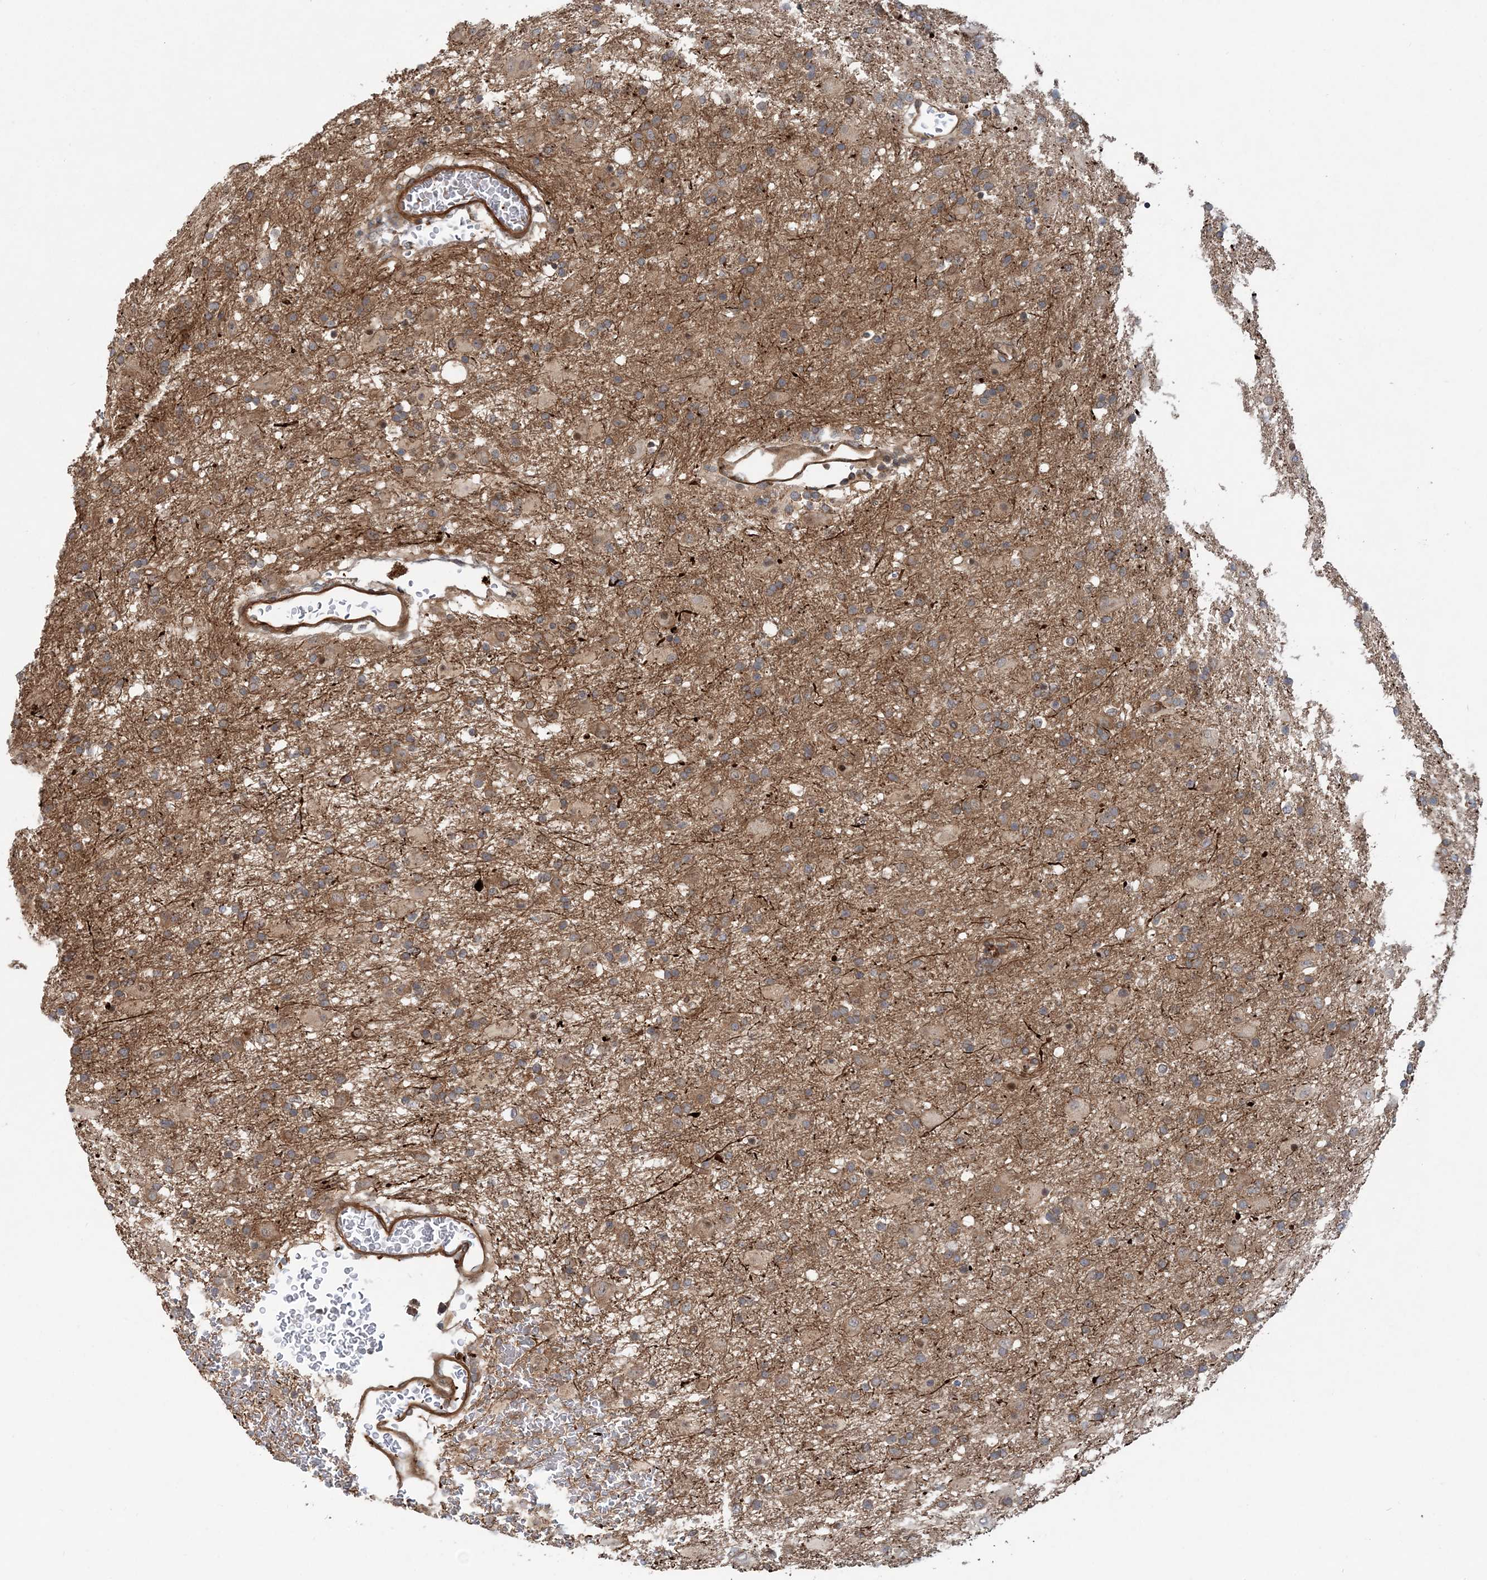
{"staining": {"intensity": "moderate", "quantity": ">75%", "location": "cytoplasmic/membranous"}, "tissue": "glioma", "cell_type": "Tumor cells", "image_type": "cancer", "snomed": [{"axis": "morphology", "description": "Glioma, malignant, Low grade"}, {"axis": "topography", "description": "Brain"}], "caption": "Brown immunohistochemical staining in human glioma shows moderate cytoplasmic/membranous positivity in about >75% of tumor cells. Using DAB (3,3'-diaminobenzidine) (brown) and hematoxylin (blue) stains, captured at high magnification using brightfield microscopy.", "gene": "GEMIN5", "patient": {"sex": "male", "age": 65}}